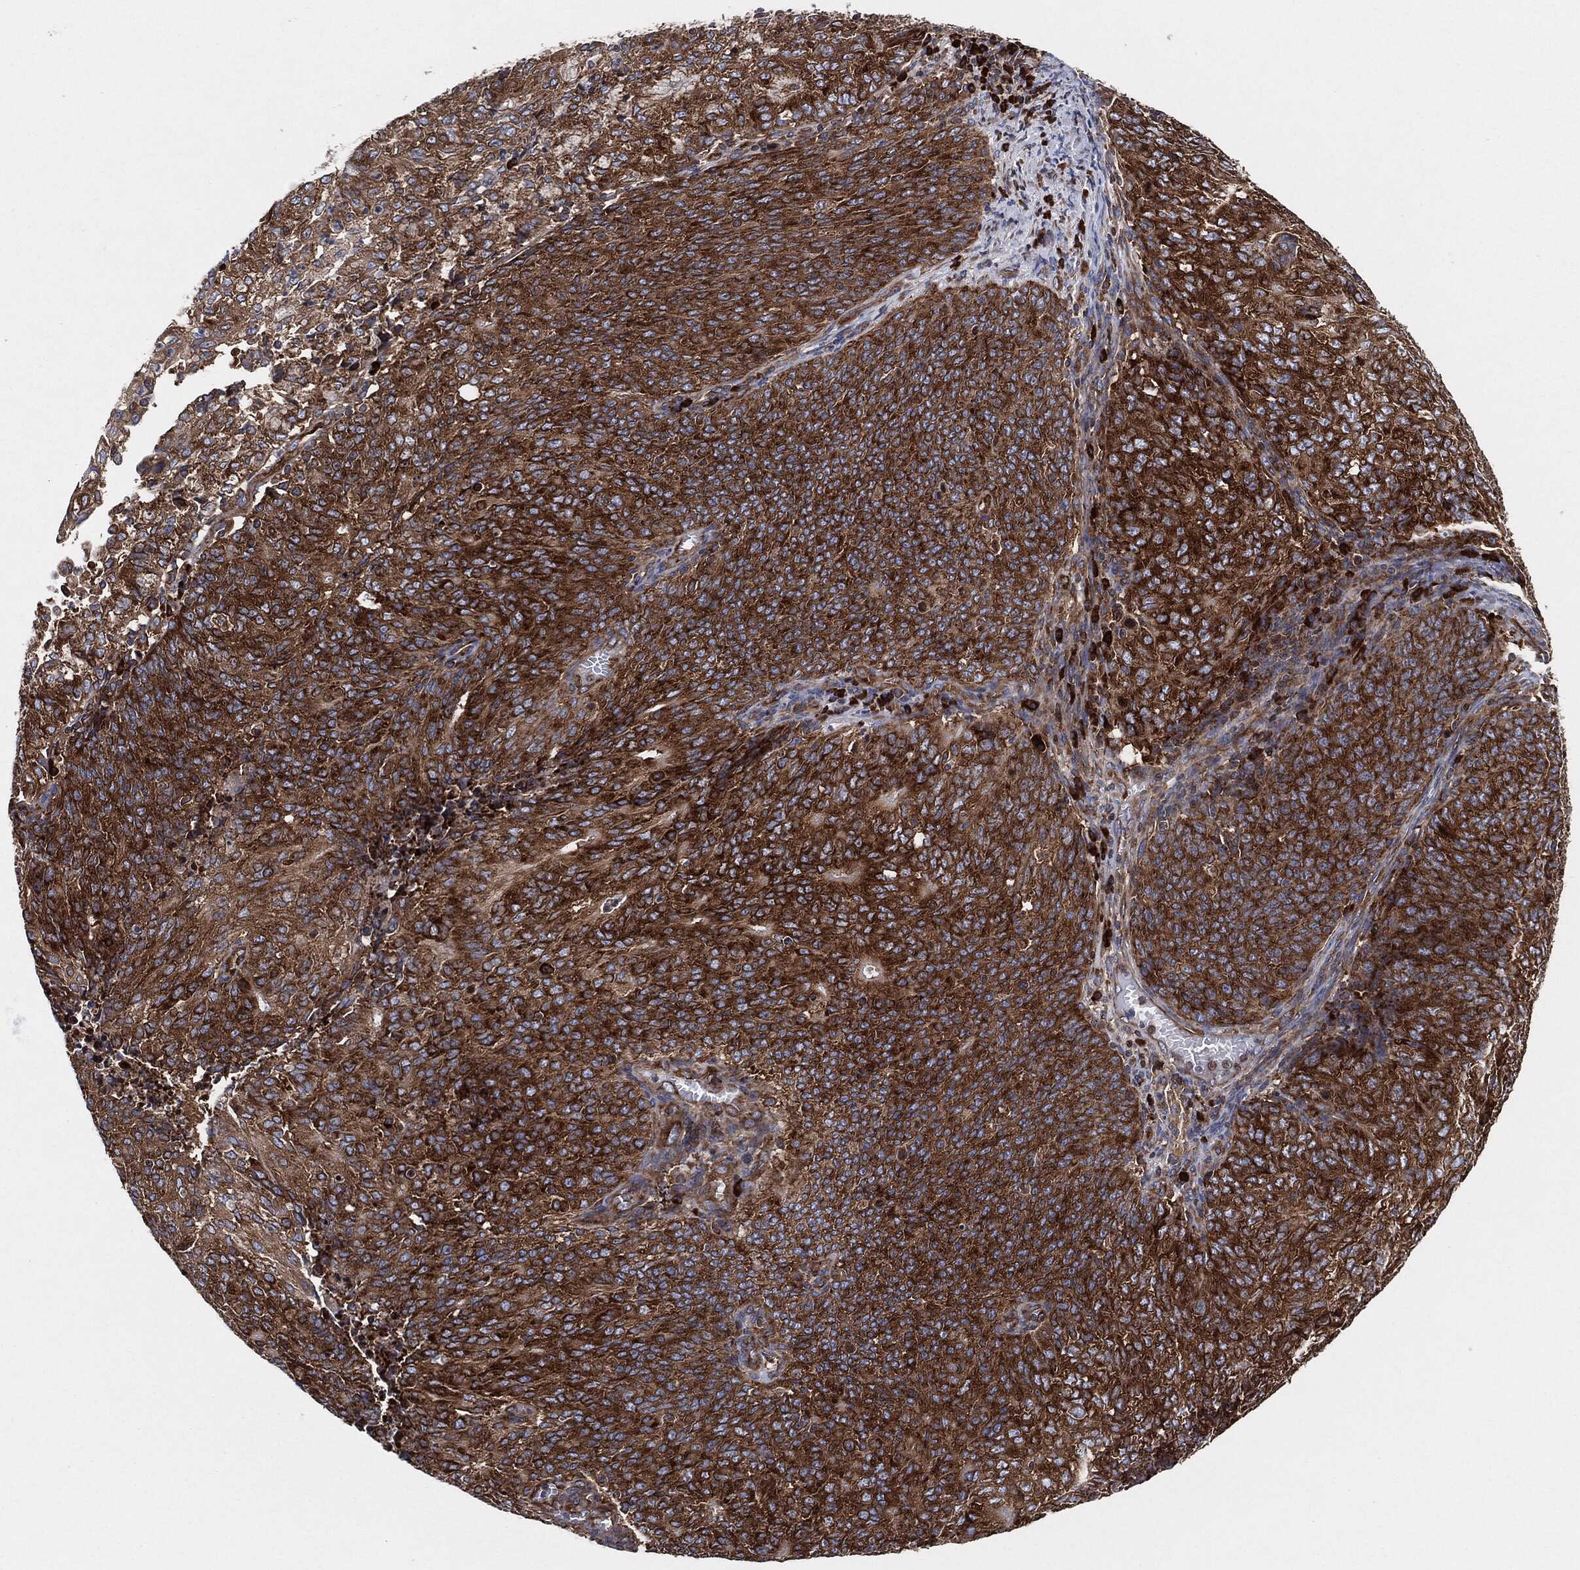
{"staining": {"intensity": "strong", "quantity": ">75%", "location": "cytoplasmic/membranous"}, "tissue": "endometrial cancer", "cell_type": "Tumor cells", "image_type": "cancer", "snomed": [{"axis": "morphology", "description": "Adenocarcinoma, NOS"}, {"axis": "topography", "description": "Endometrium"}], "caption": "A high amount of strong cytoplasmic/membranous staining is appreciated in approximately >75% of tumor cells in adenocarcinoma (endometrial) tissue.", "gene": "EIF2S2", "patient": {"sex": "female", "age": 82}}